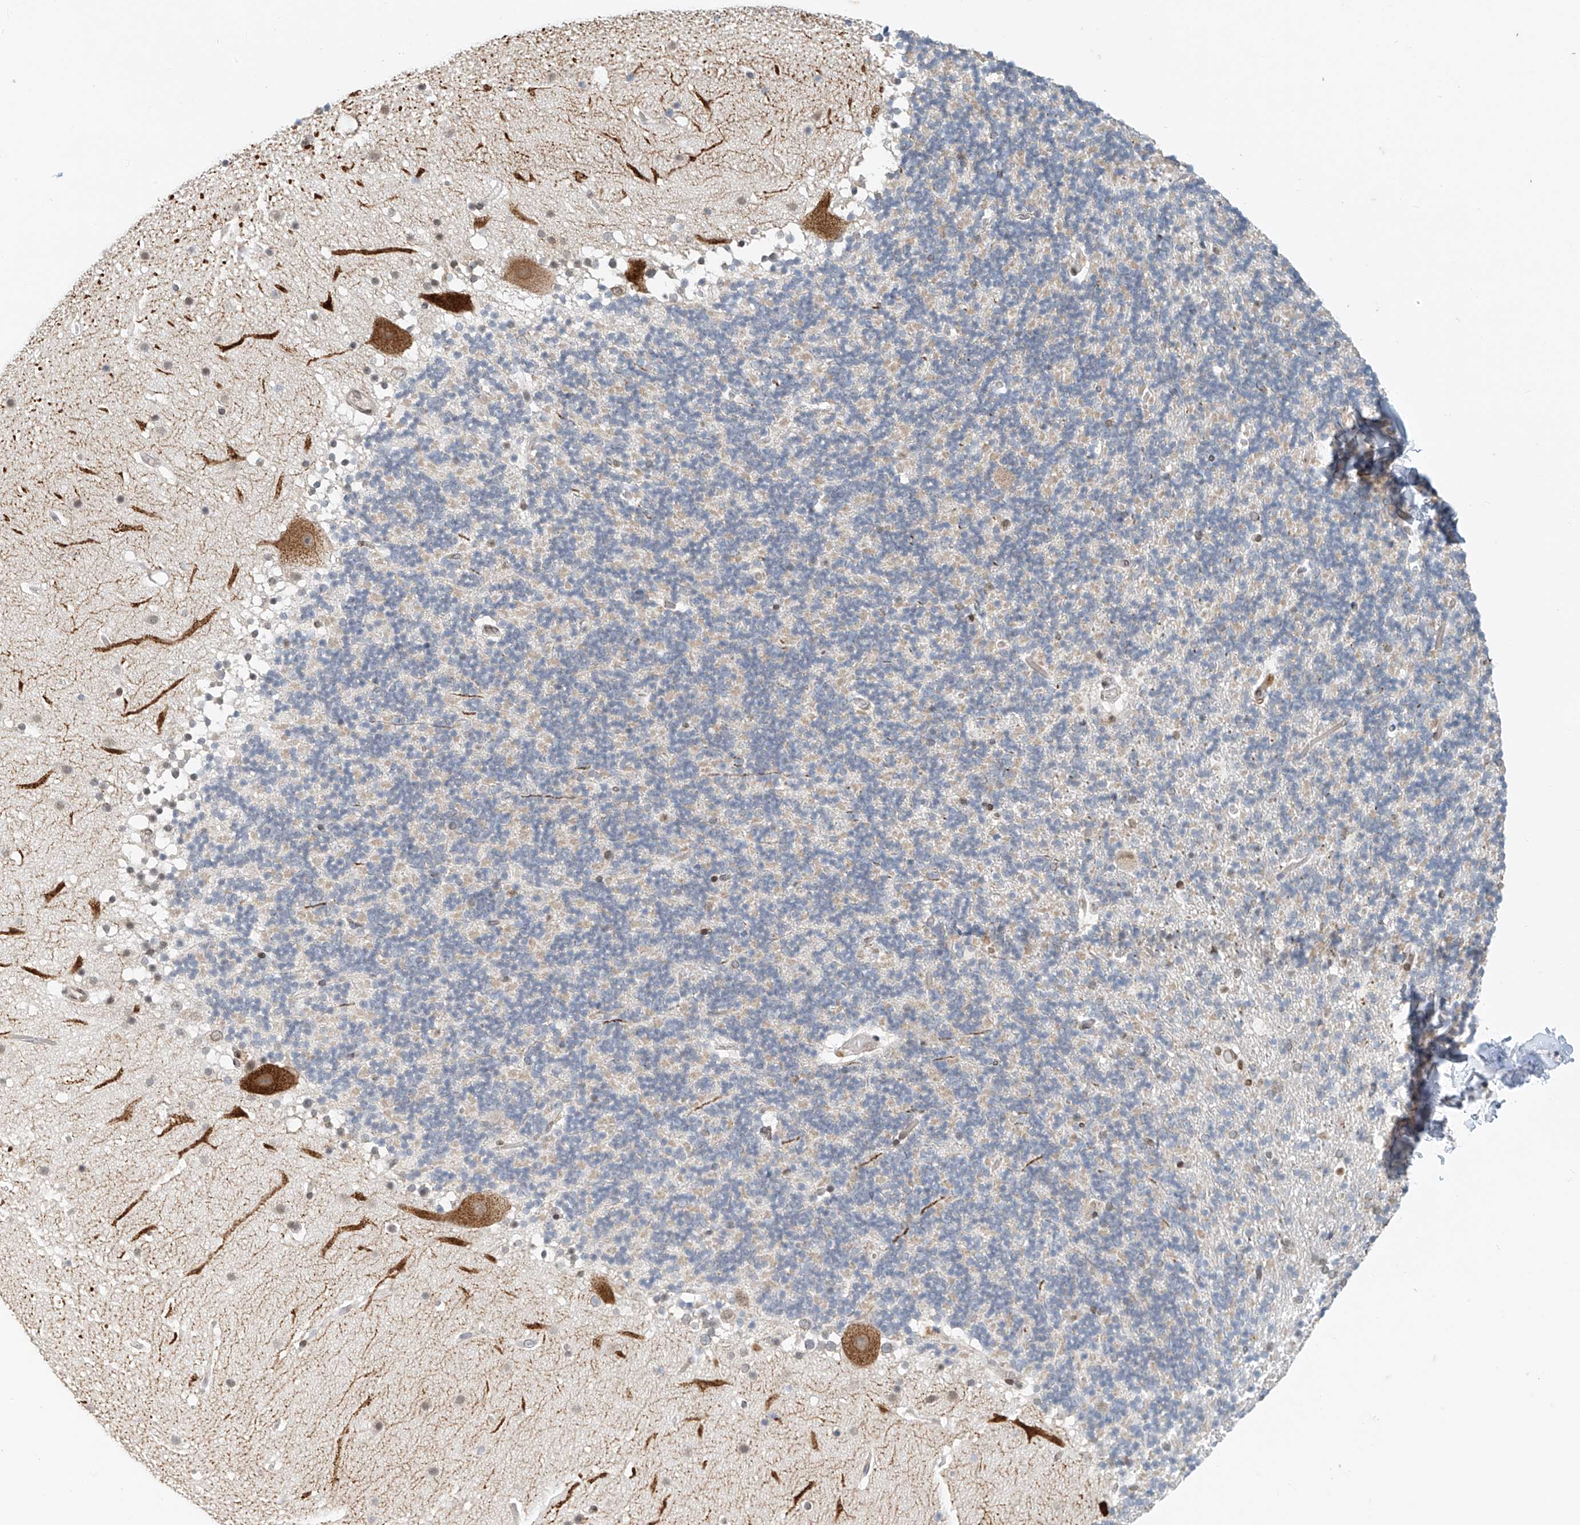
{"staining": {"intensity": "negative", "quantity": "none", "location": "none"}, "tissue": "cerebellum", "cell_type": "Cells in granular layer", "image_type": "normal", "snomed": [{"axis": "morphology", "description": "Normal tissue, NOS"}, {"axis": "topography", "description": "Cerebellum"}], "caption": "There is no significant staining in cells in granular layer of cerebellum. (Immunohistochemistry, brightfield microscopy, high magnification).", "gene": "STARD9", "patient": {"sex": "male", "age": 57}}